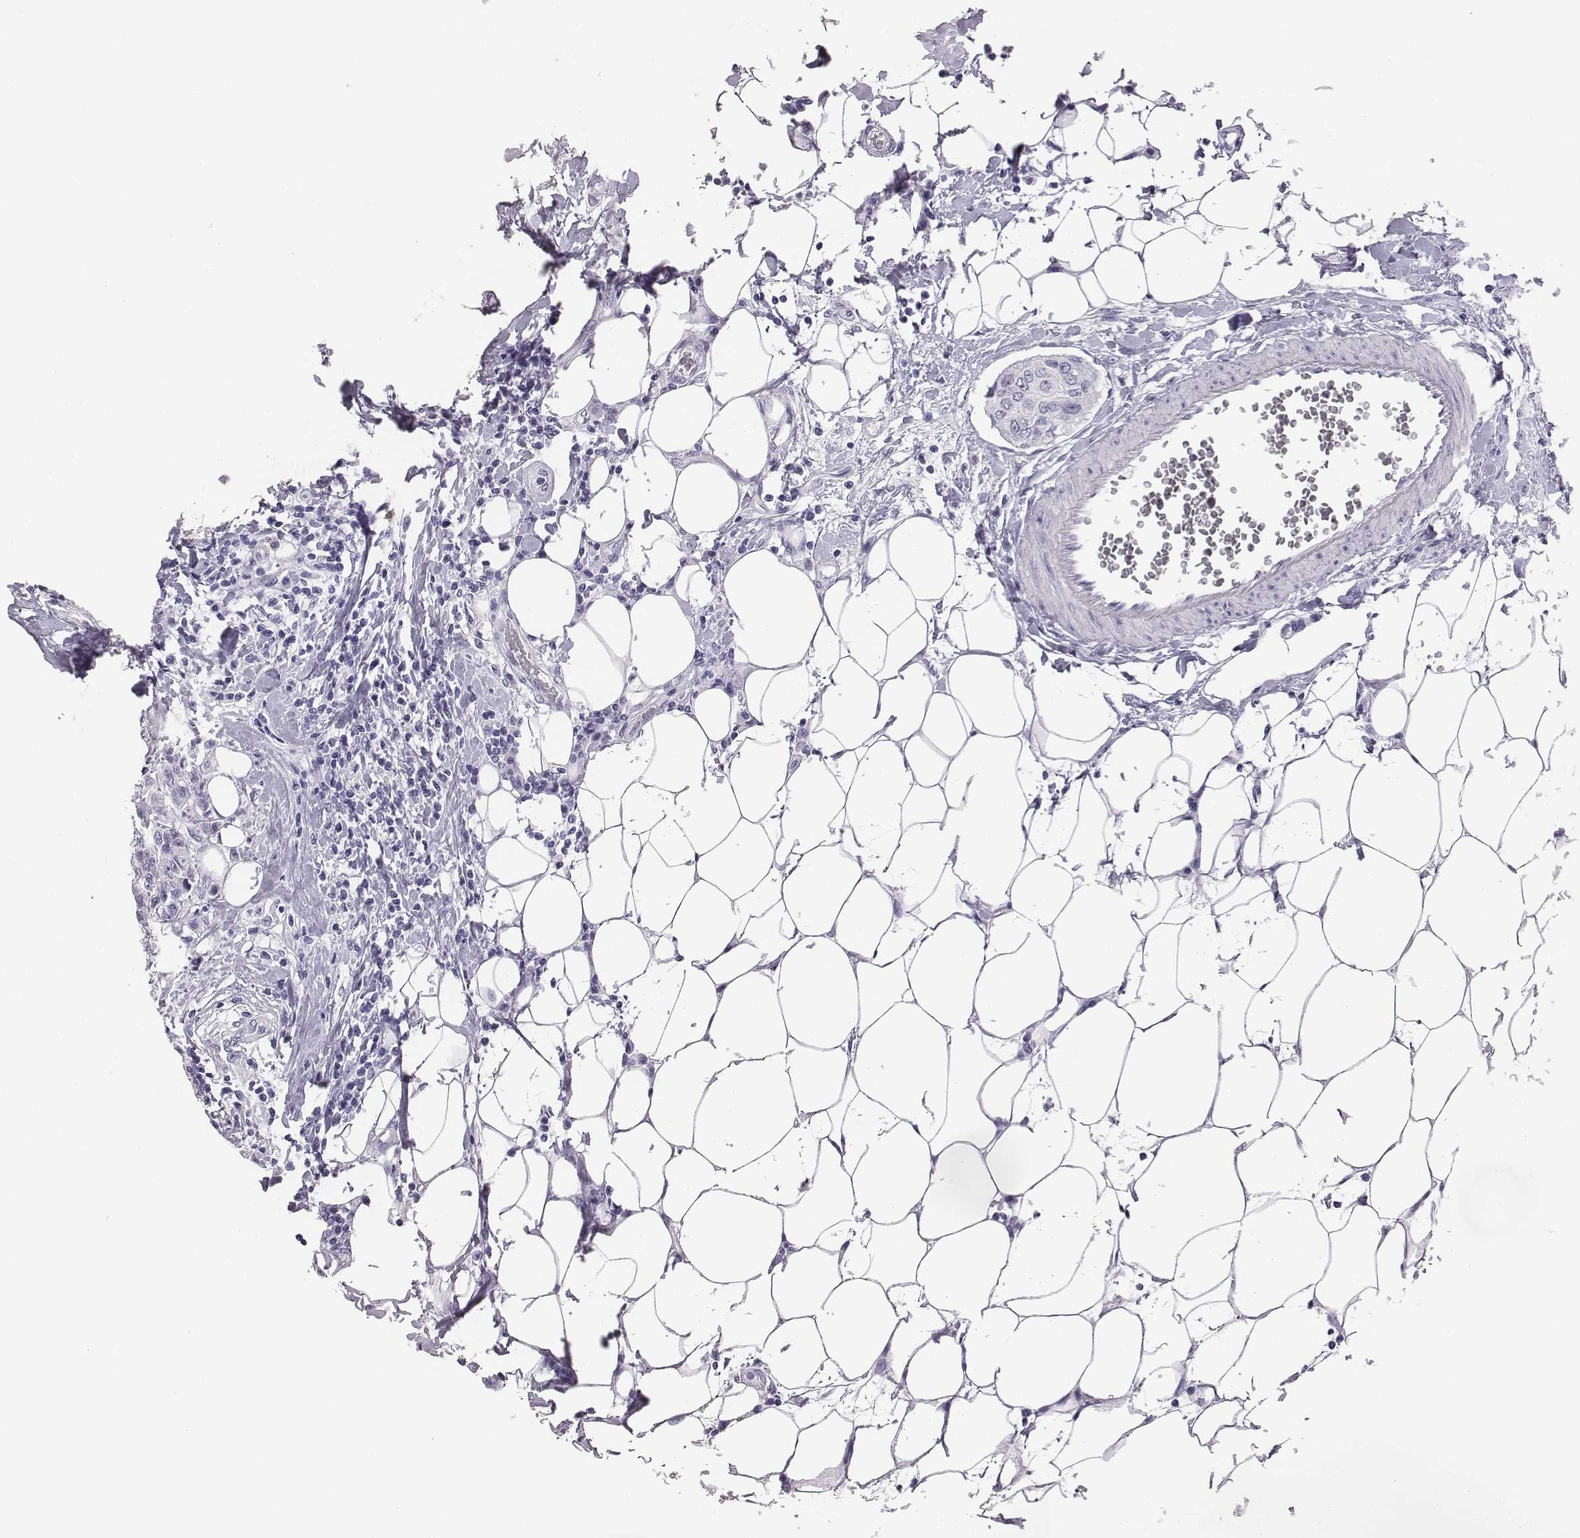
{"staining": {"intensity": "negative", "quantity": "none", "location": "none"}, "tissue": "breast cancer", "cell_type": "Tumor cells", "image_type": "cancer", "snomed": [{"axis": "morphology", "description": "Duct carcinoma"}, {"axis": "topography", "description": "Breast"}], "caption": "Immunohistochemistry histopathology image of neoplastic tissue: human breast infiltrating ductal carcinoma stained with DAB (3,3'-diaminobenzidine) reveals no significant protein expression in tumor cells.", "gene": "ACOD1", "patient": {"sex": "female", "age": 27}}